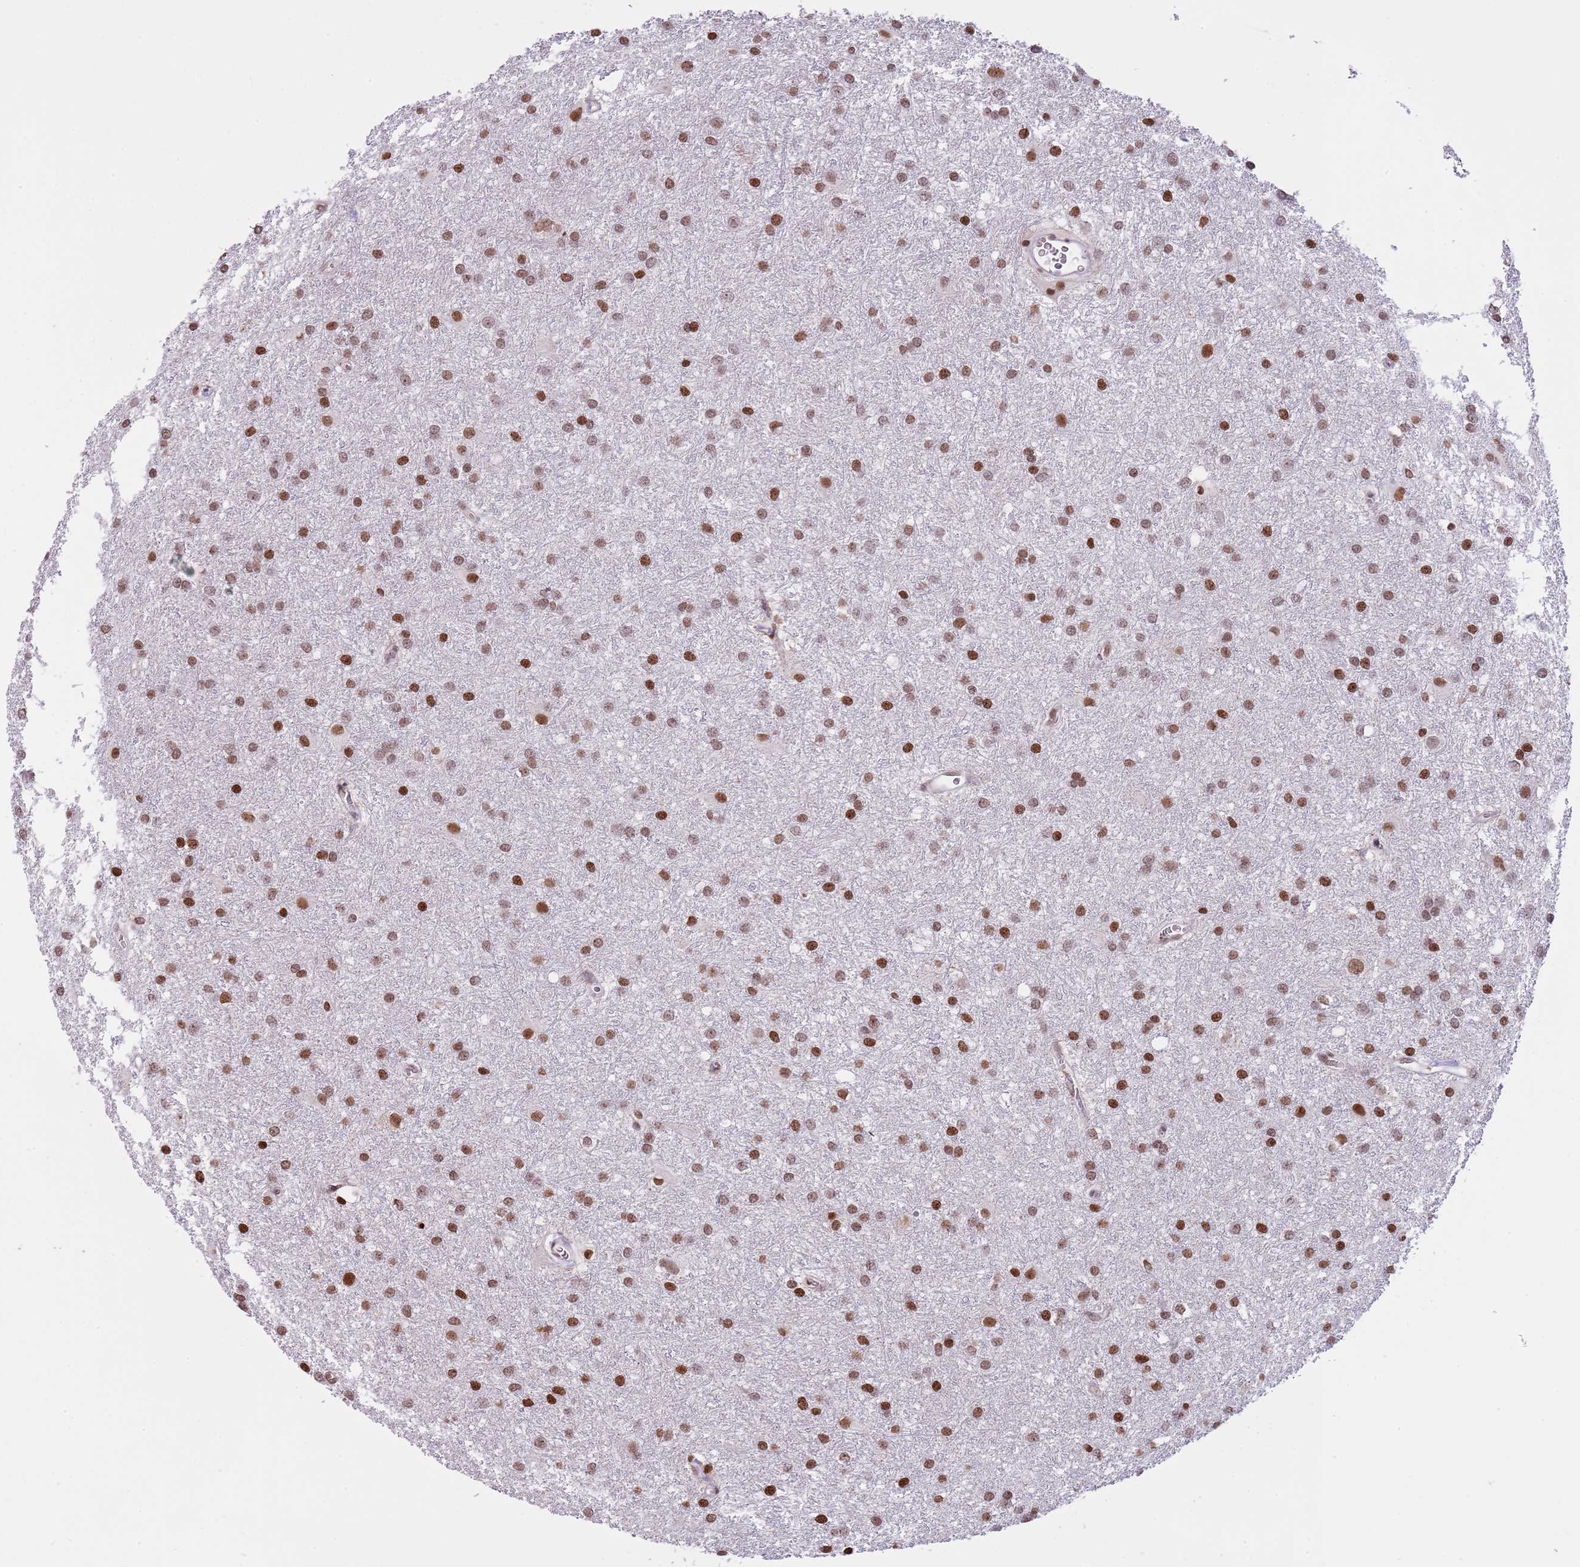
{"staining": {"intensity": "strong", "quantity": ">75%", "location": "nuclear"}, "tissue": "glioma", "cell_type": "Tumor cells", "image_type": "cancer", "snomed": [{"axis": "morphology", "description": "Glioma, malignant, High grade"}, {"axis": "topography", "description": "Brain"}], "caption": "Protein expression analysis of human malignant glioma (high-grade) reveals strong nuclear staining in about >75% of tumor cells.", "gene": "KPNA3", "patient": {"sex": "female", "age": 50}}